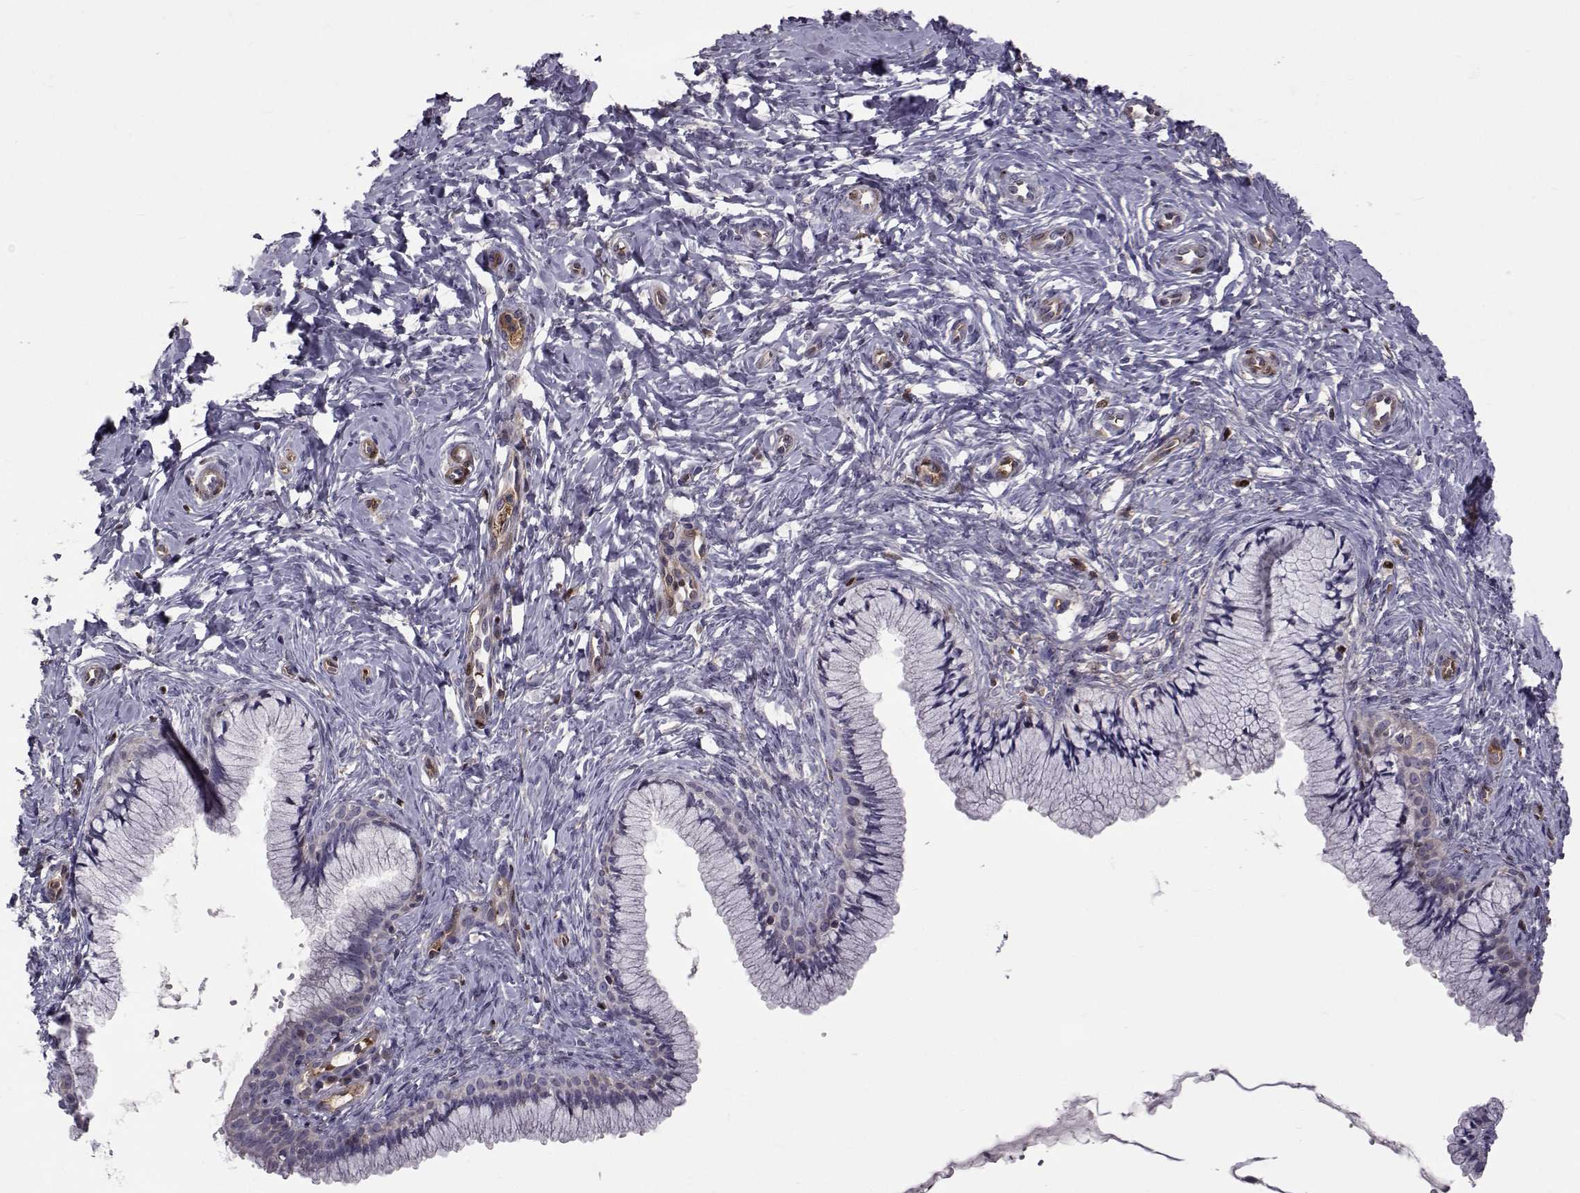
{"staining": {"intensity": "negative", "quantity": "none", "location": "none"}, "tissue": "cervix", "cell_type": "Glandular cells", "image_type": "normal", "snomed": [{"axis": "morphology", "description": "Normal tissue, NOS"}, {"axis": "topography", "description": "Cervix"}], "caption": "The immunohistochemistry image has no significant expression in glandular cells of cervix.", "gene": "TNFRSF11B", "patient": {"sex": "female", "age": 37}}